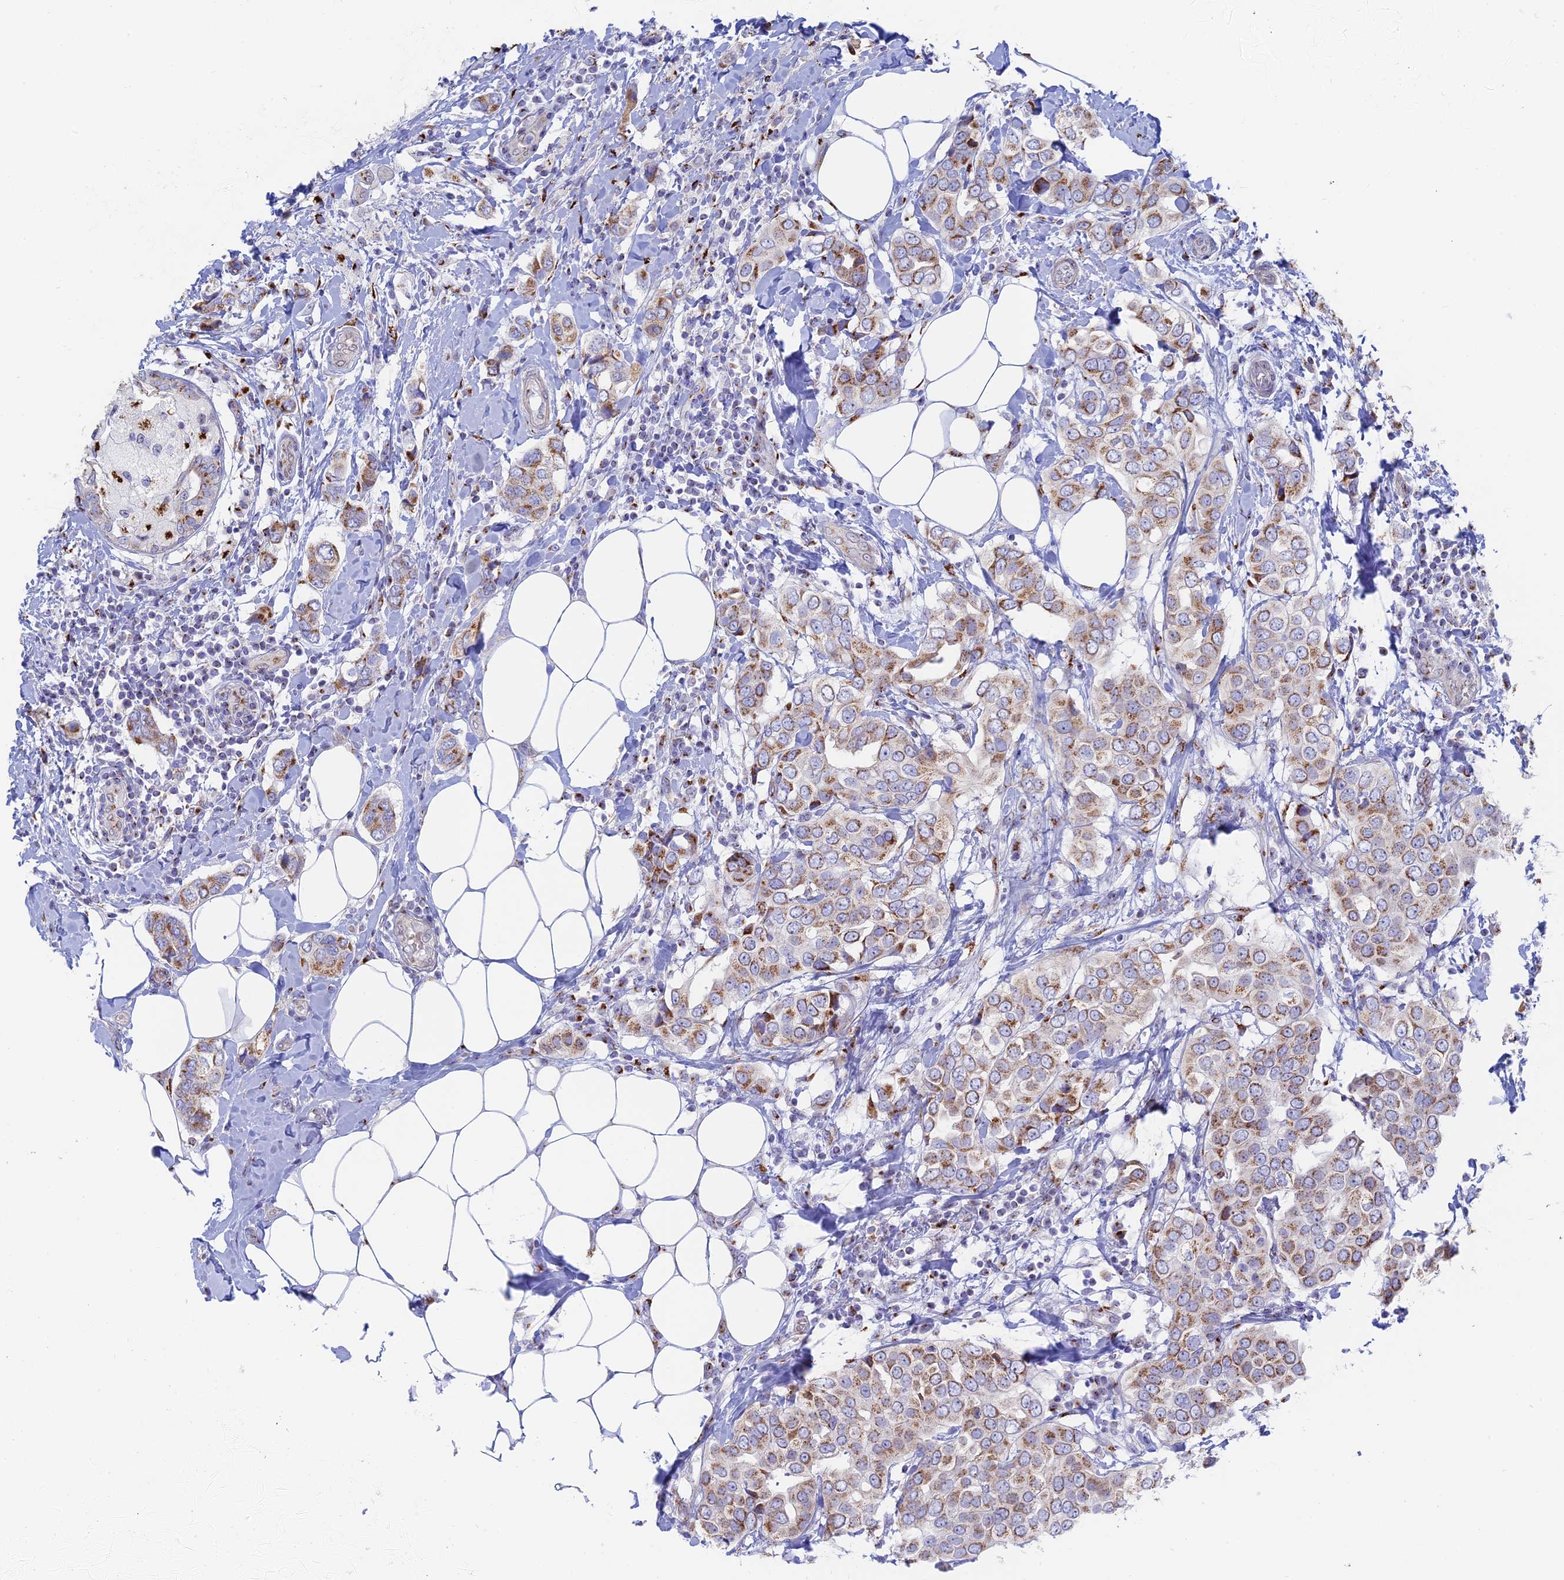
{"staining": {"intensity": "moderate", "quantity": "25%-75%", "location": "cytoplasmic/membranous"}, "tissue": "breast cancer", "cell_type": "Tumor cells", "image_type": "cancer", "snomed": [{"axis": "morphology", "description": "Lobular carcinoma"}, {"axis": "topography", "description": "Breast"}], "caption": "Protein expression analysis of breast lobular carcinoma shows moderate cytoplasmic/membranous staining in about 25%-75% of tumor cells. (DAB (3,3'-diaminobenzidine) IHC, brown staining for protein, blue staining for nuclei).", "gene": "HS2ST1", "patient": {"sex": "female", "age": 51}}